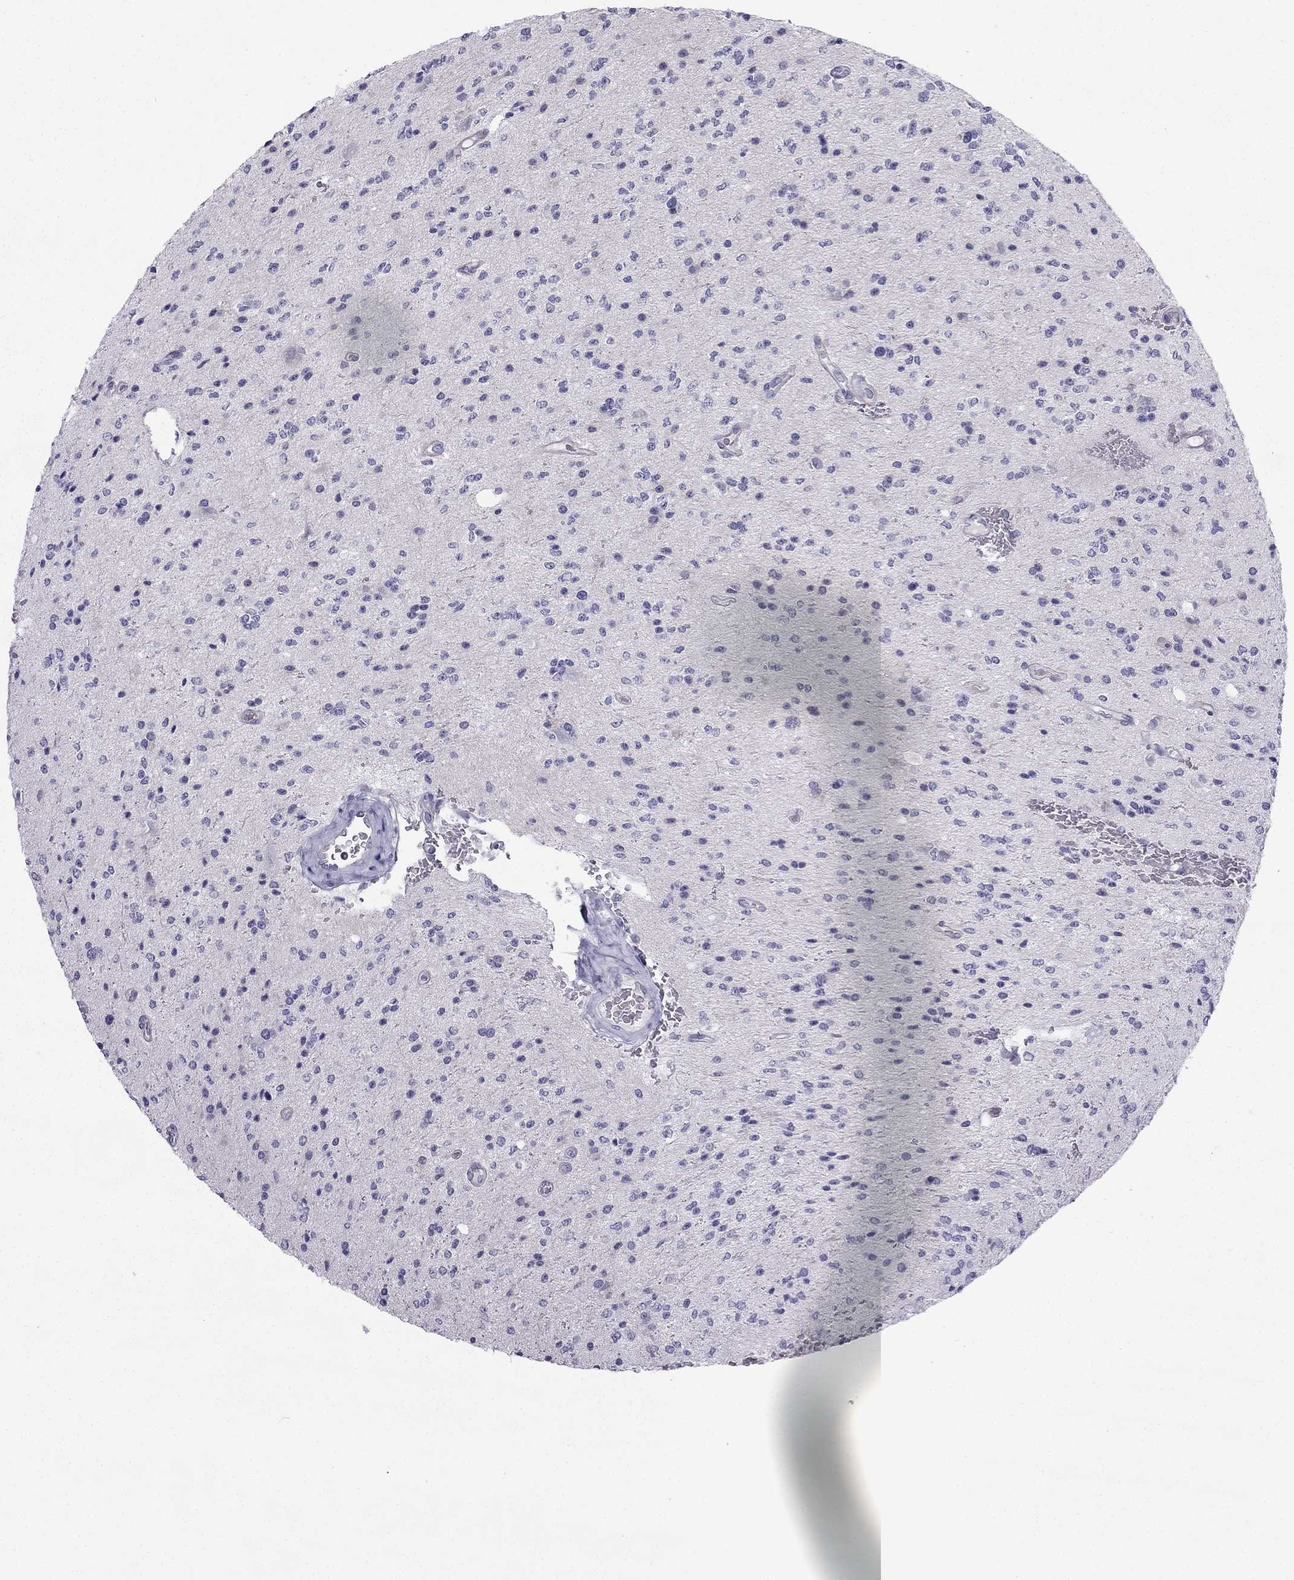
{"staining": {"intensity": "negative", "quantity": "none", "location": "none"}, "tissue": "glioma", "cell_type": "Tumor cells", "image_type": "cancer", "snomed": [{"axis": "morphology", "description": "Glioma, malignant, Low grade"}, {"axis": "topography", "description": "Brain"}], "caption": "DAB immunohistochemical staining of human glioma exhibits no significant expression in tumor cells.", "gene": "CFAP53", "patient": {"sex": "male", "age": 67}}